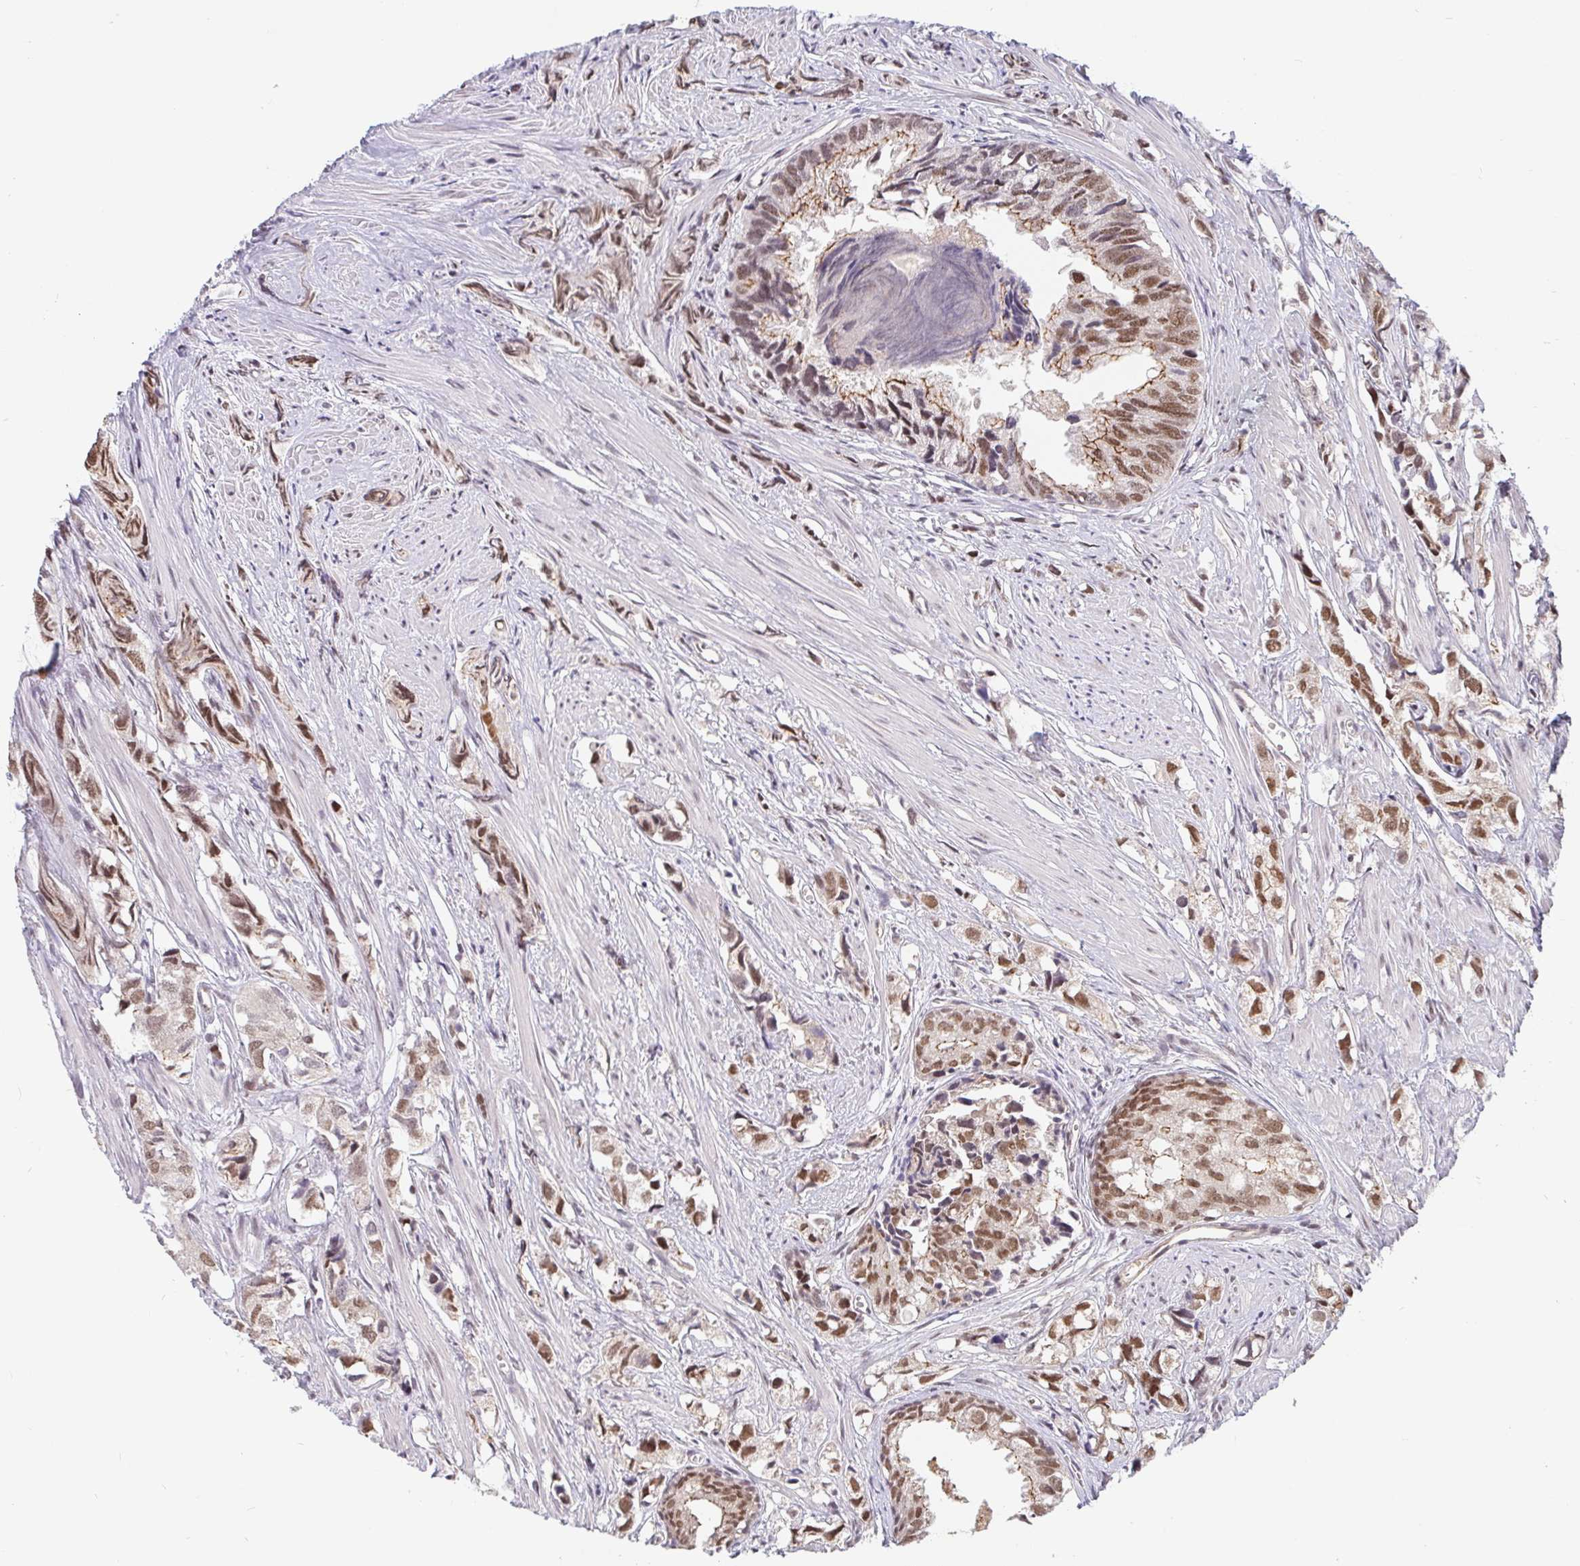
{"staining": {"intensity": "moderate", "quantity": ">75%", "location": "nuclear"}, "tissue": "prostate cancer", "cell_type": "Tumor cells", "image_type": "cancer", "snomed": [{"axis": "morphology", "description": "Adenocarcinoma, High grade"}, {"axis": "topography", "description": "Prostate"}], "caption": "Immunohistochemistry (IHC) image of neoplastic tissue: human prostate cancer stained using IHC exhibits medium levels of moderate protein expression localized specifically in the nuclear of tumor cells, appearing as a nuclear brown color.", "gene": "POU2F1", "patient": {"sex": "male", "age": 58}}